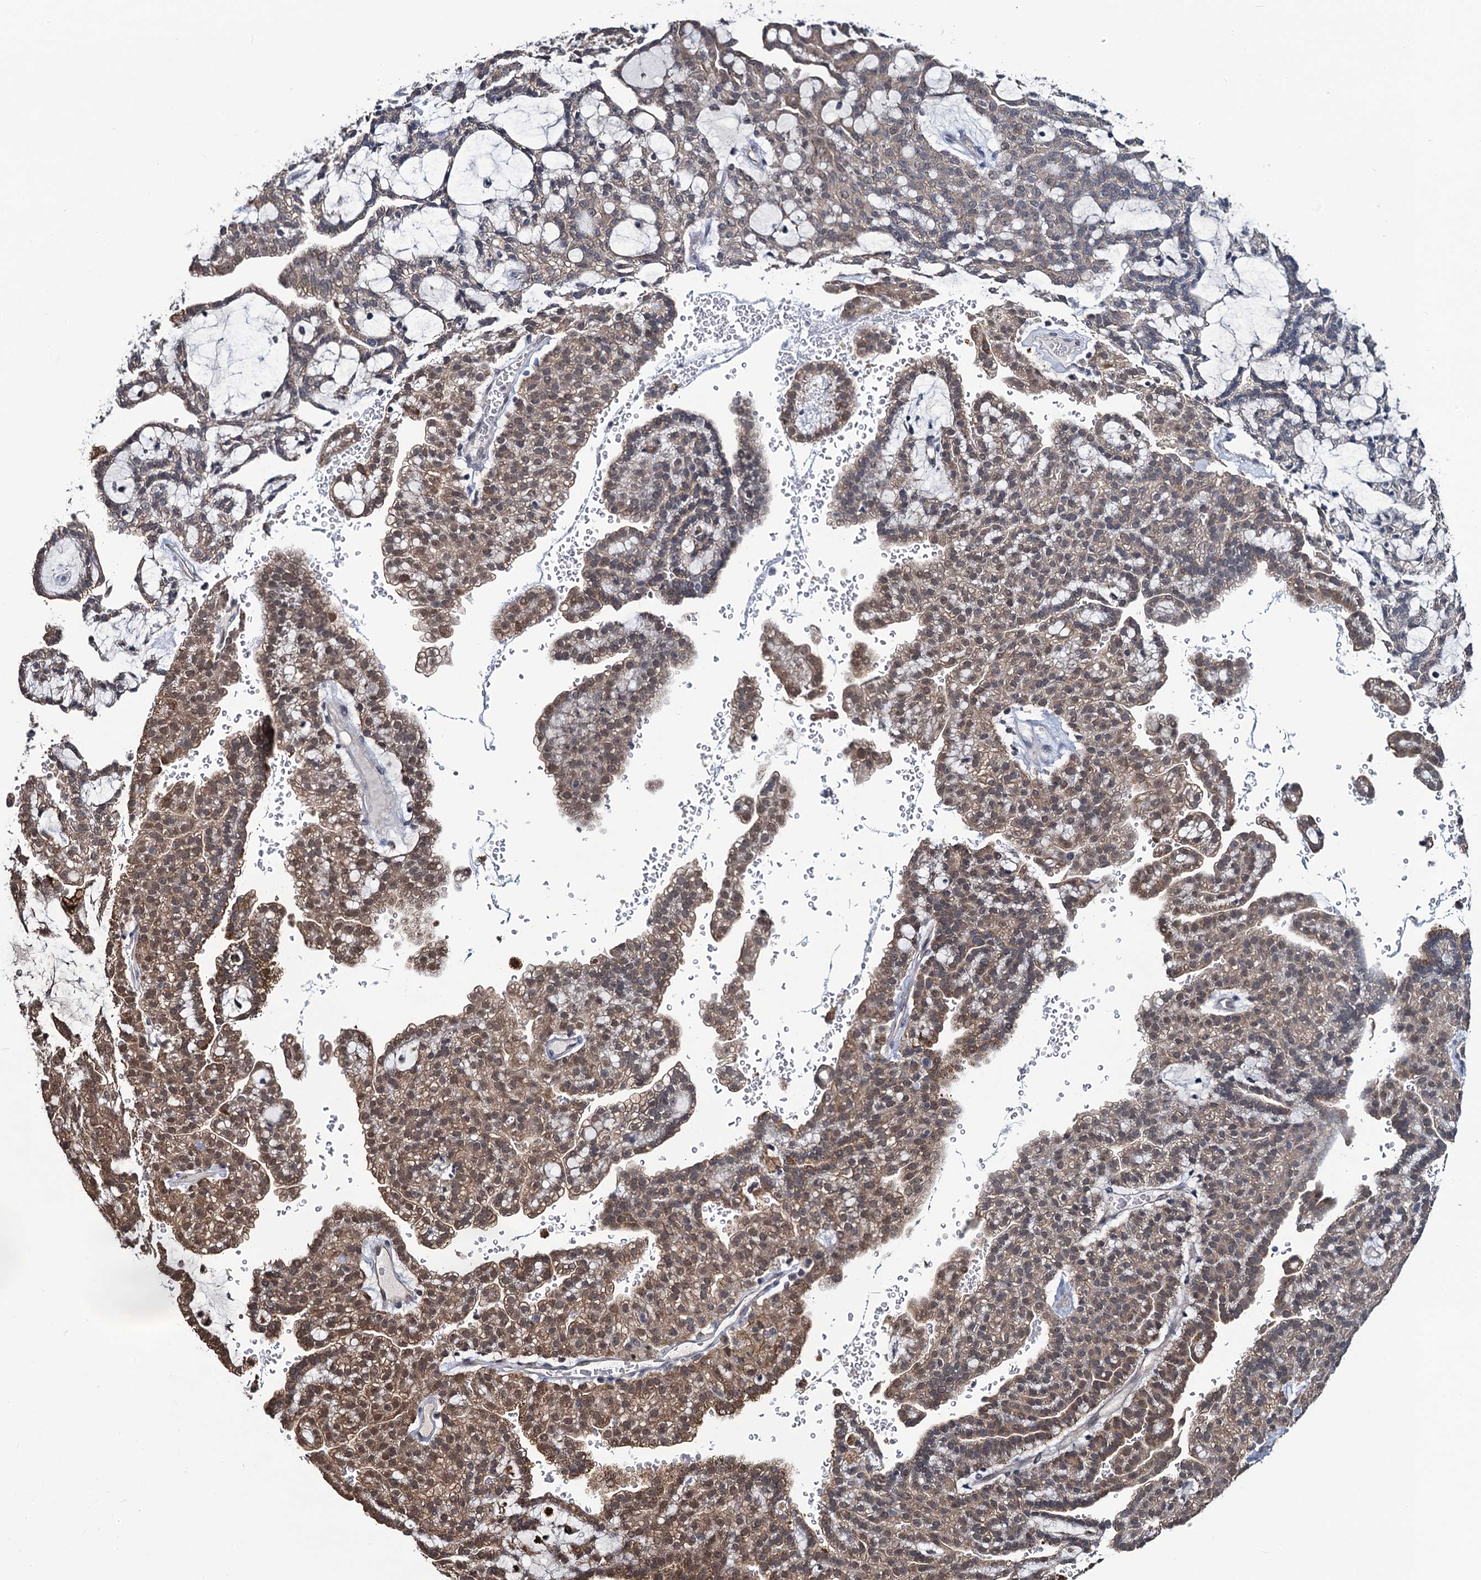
{"staining": {"intensity": "moderate", "quantity": ">75%", "location": "cytoplasmic/membranous,nuclear"}, "tissue": "renal cancer", "cell_type": "Tumor cells", "image_type": "cancer", "snomed": [{"axis": "morphology", "description": "Adenocarcinoma, NOS"}, {"axis": "topography", "description": "Kidney"}], "caption": "Immunohistochemical staining of human renal cancer (adenocarcinoma) reveals medium levels of moderate cytoplasmic/membranous and nuclear staining in approximately >75% of tumor cells. (Stains: DAB (3,3'-diaminobenzidine) in brown, nuclei in blue, Microscopy: brightfield microscopy at high magnification).", "gene": "RTKN2", "patient": {"sex": "male", "age": 63}}